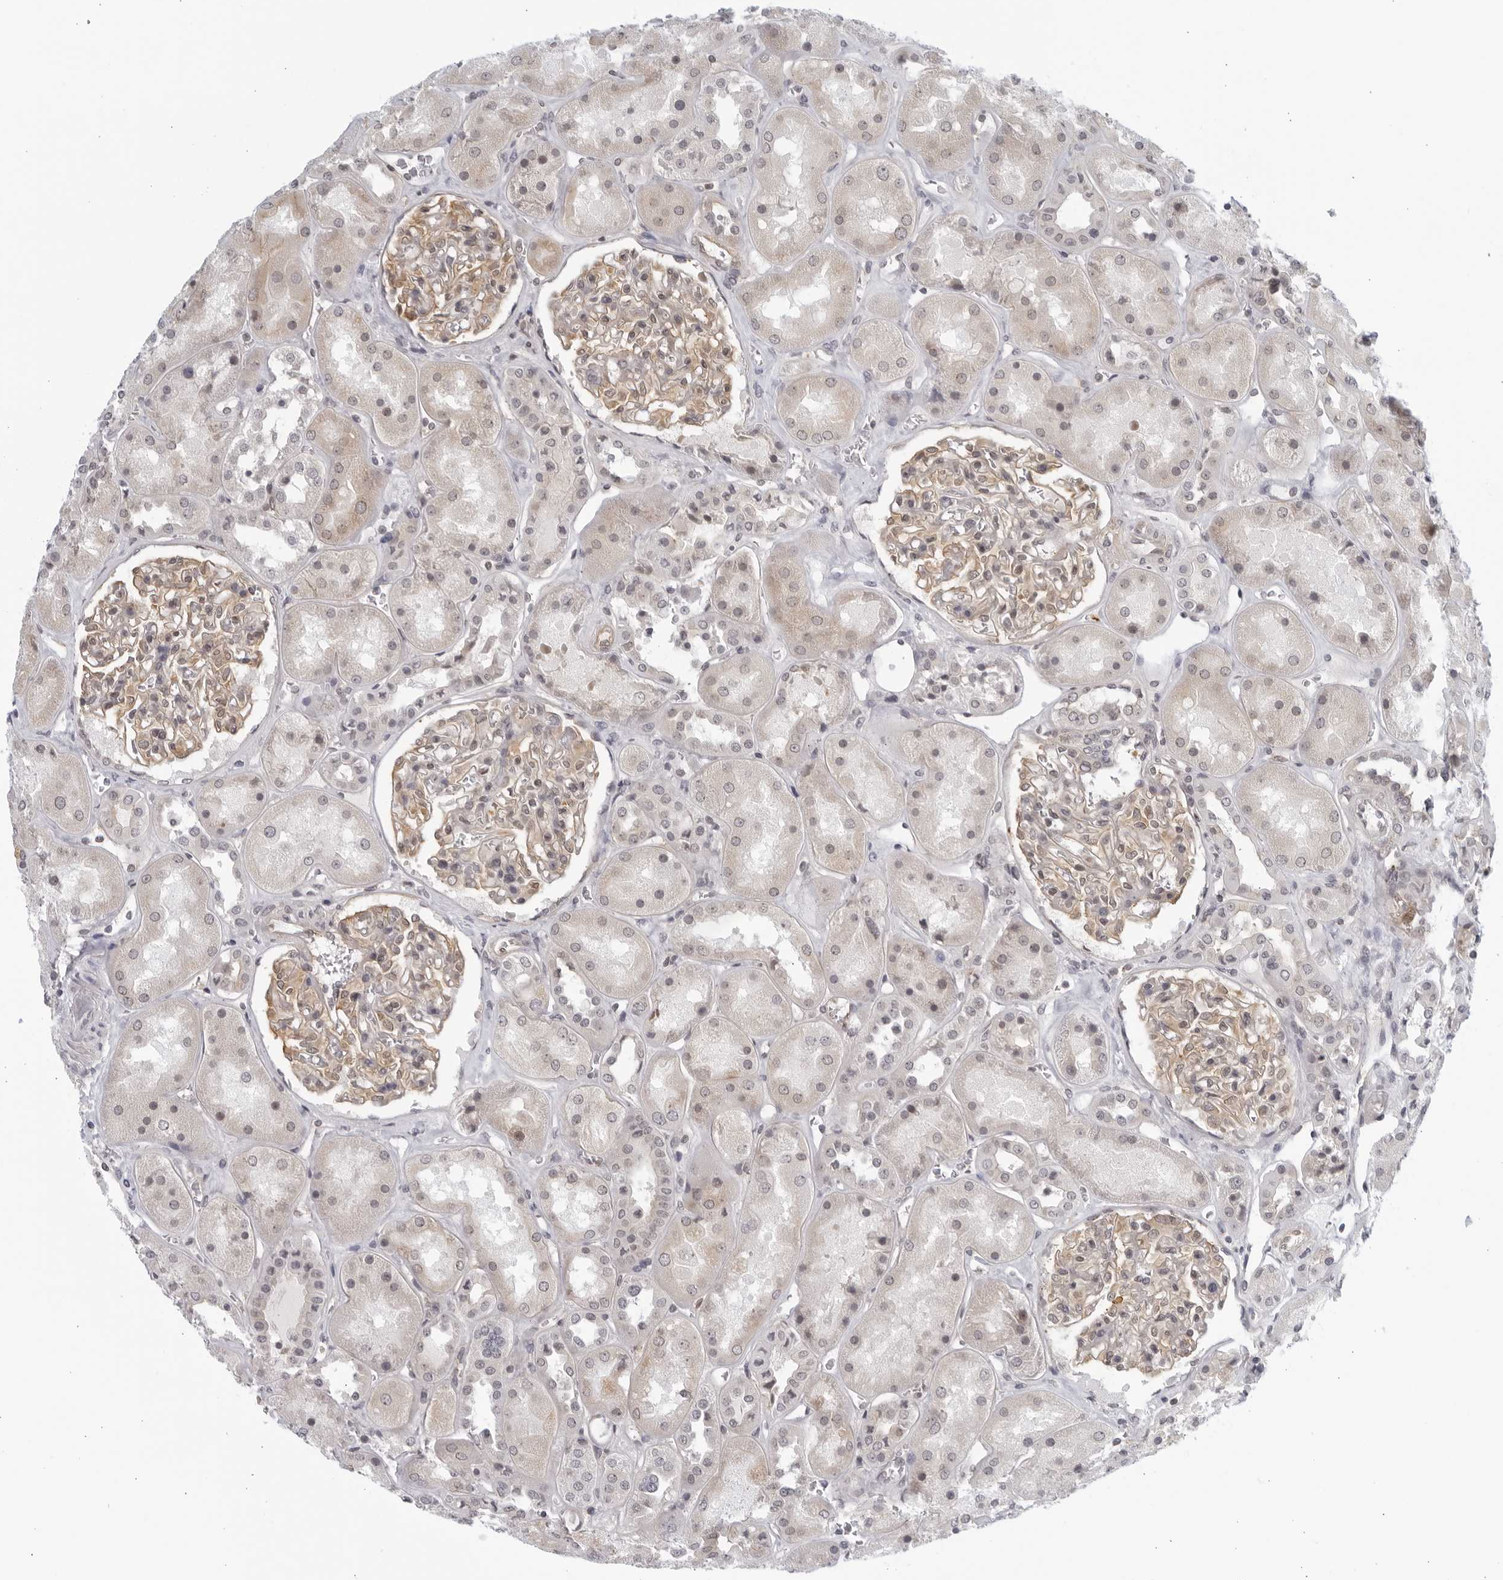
{"staining": {"intensity": "weak", "quantity": ">75%", "location": "cytoplasmic/membranous"}, "tissue": "kidney", "cell_type": "Cells in glomeruli", "image_type": "normal", "snomed": [{"axis": "morphology", "description": "Normal tissue, NOS"}, {"axis": "topography", "description": "Kidney"}], "caption": "Brown immunohistochemical staining in normal kidney displays weak cytoplasmic/membranous staining in approximately >75% of cells in glomeruli. (IHC, brightfield microscopy, high magnification).", "gene": "SERTAD4", "patient": {"sex": "male", "age": 70}}